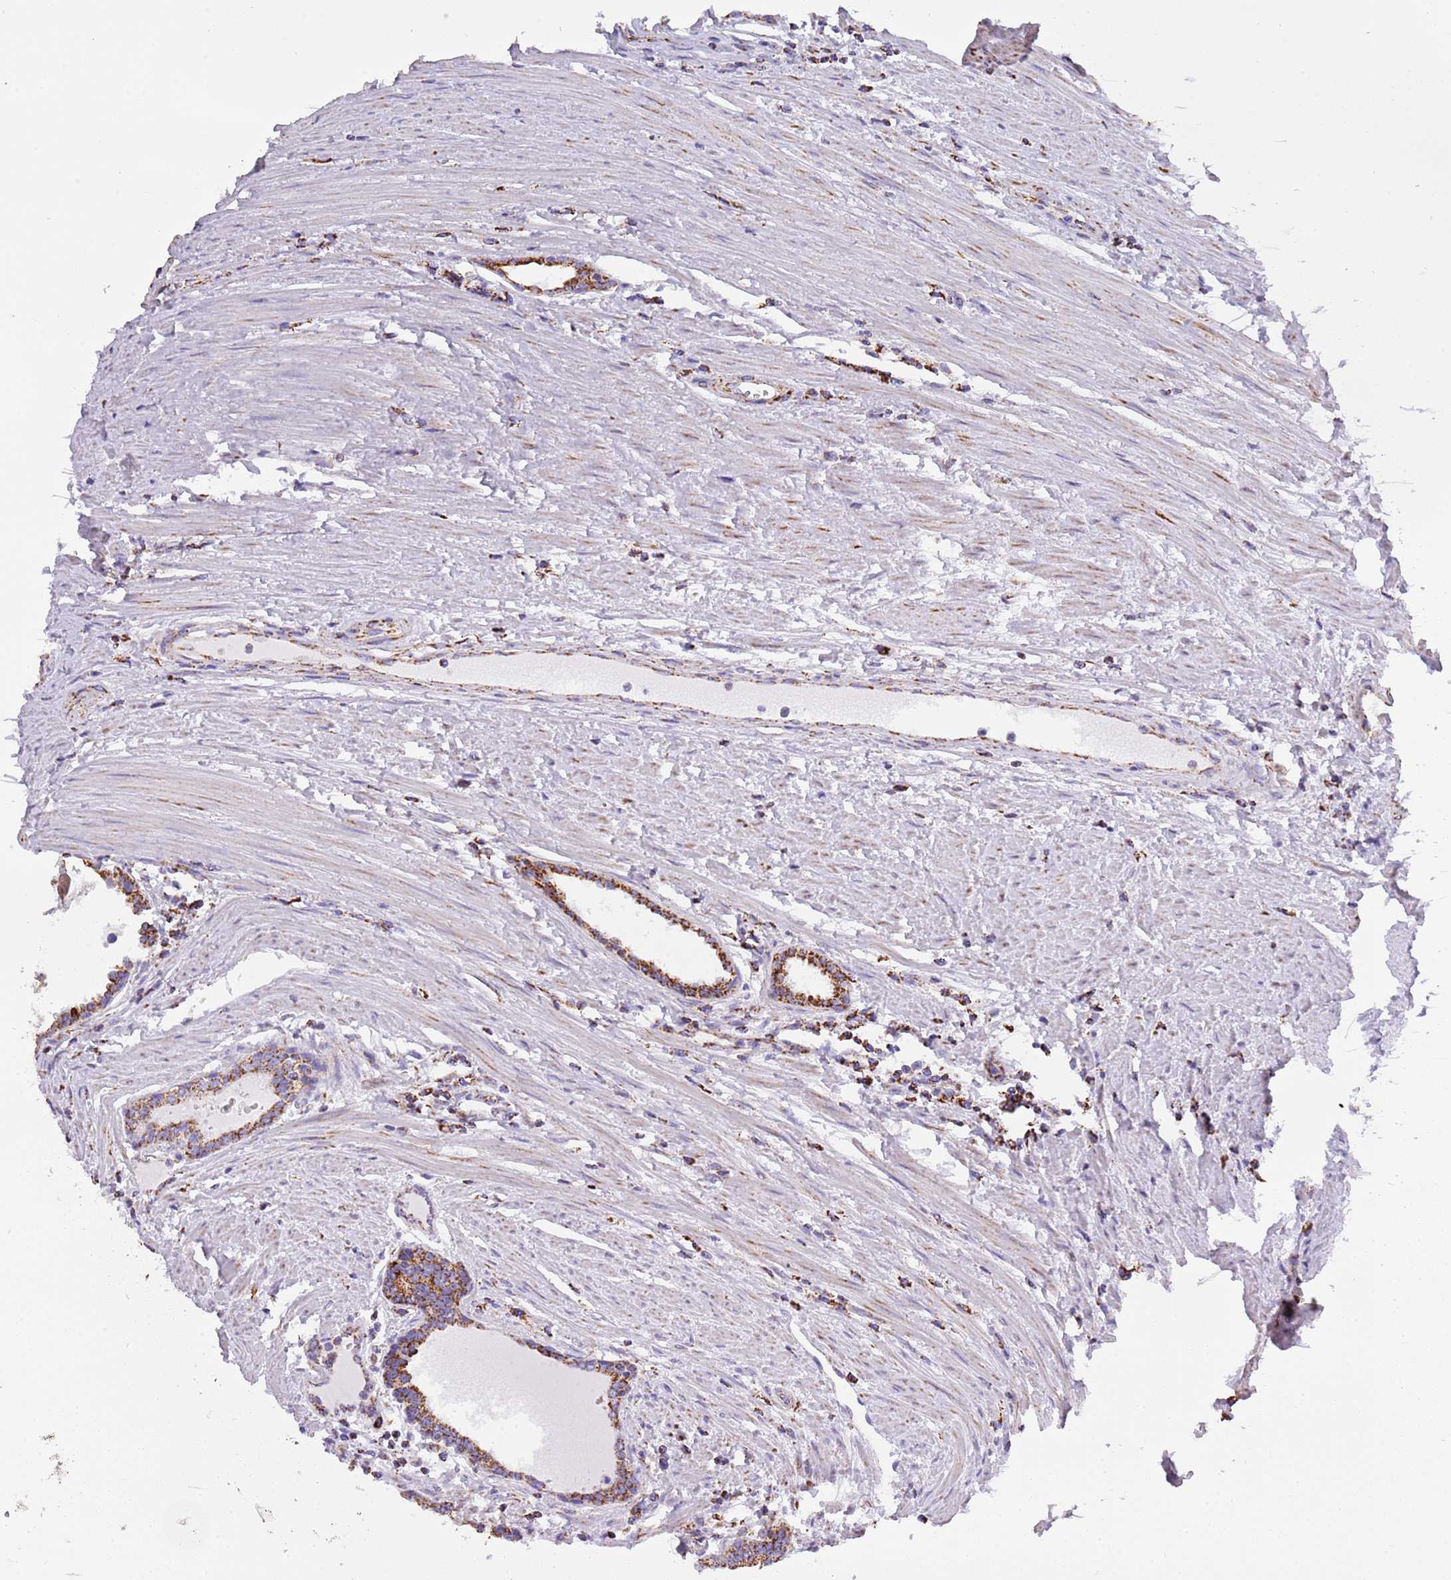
{"staining": {"intensity": "strong", "quantity": ">75%", "location": "cytoplasmic/membranous"}, "tissue": "prostate cancer", "cell_type": "Tumor cells", "image_type": "cancer", "snomed": [{"axis": "morphology", "description": "Adenocarcinoma, High grade"}, {"axis": "topography", "description": "Prostate"}], "caption": "Protein analysis of prostate cancer (high-grade adenocarcinoma) tissue exhibits strong cytoplasmic/membranous expression in approximately >75% of tumor cells.", "gene": "SUCLG2", "patient": {"sex": "male", "age": 68}}